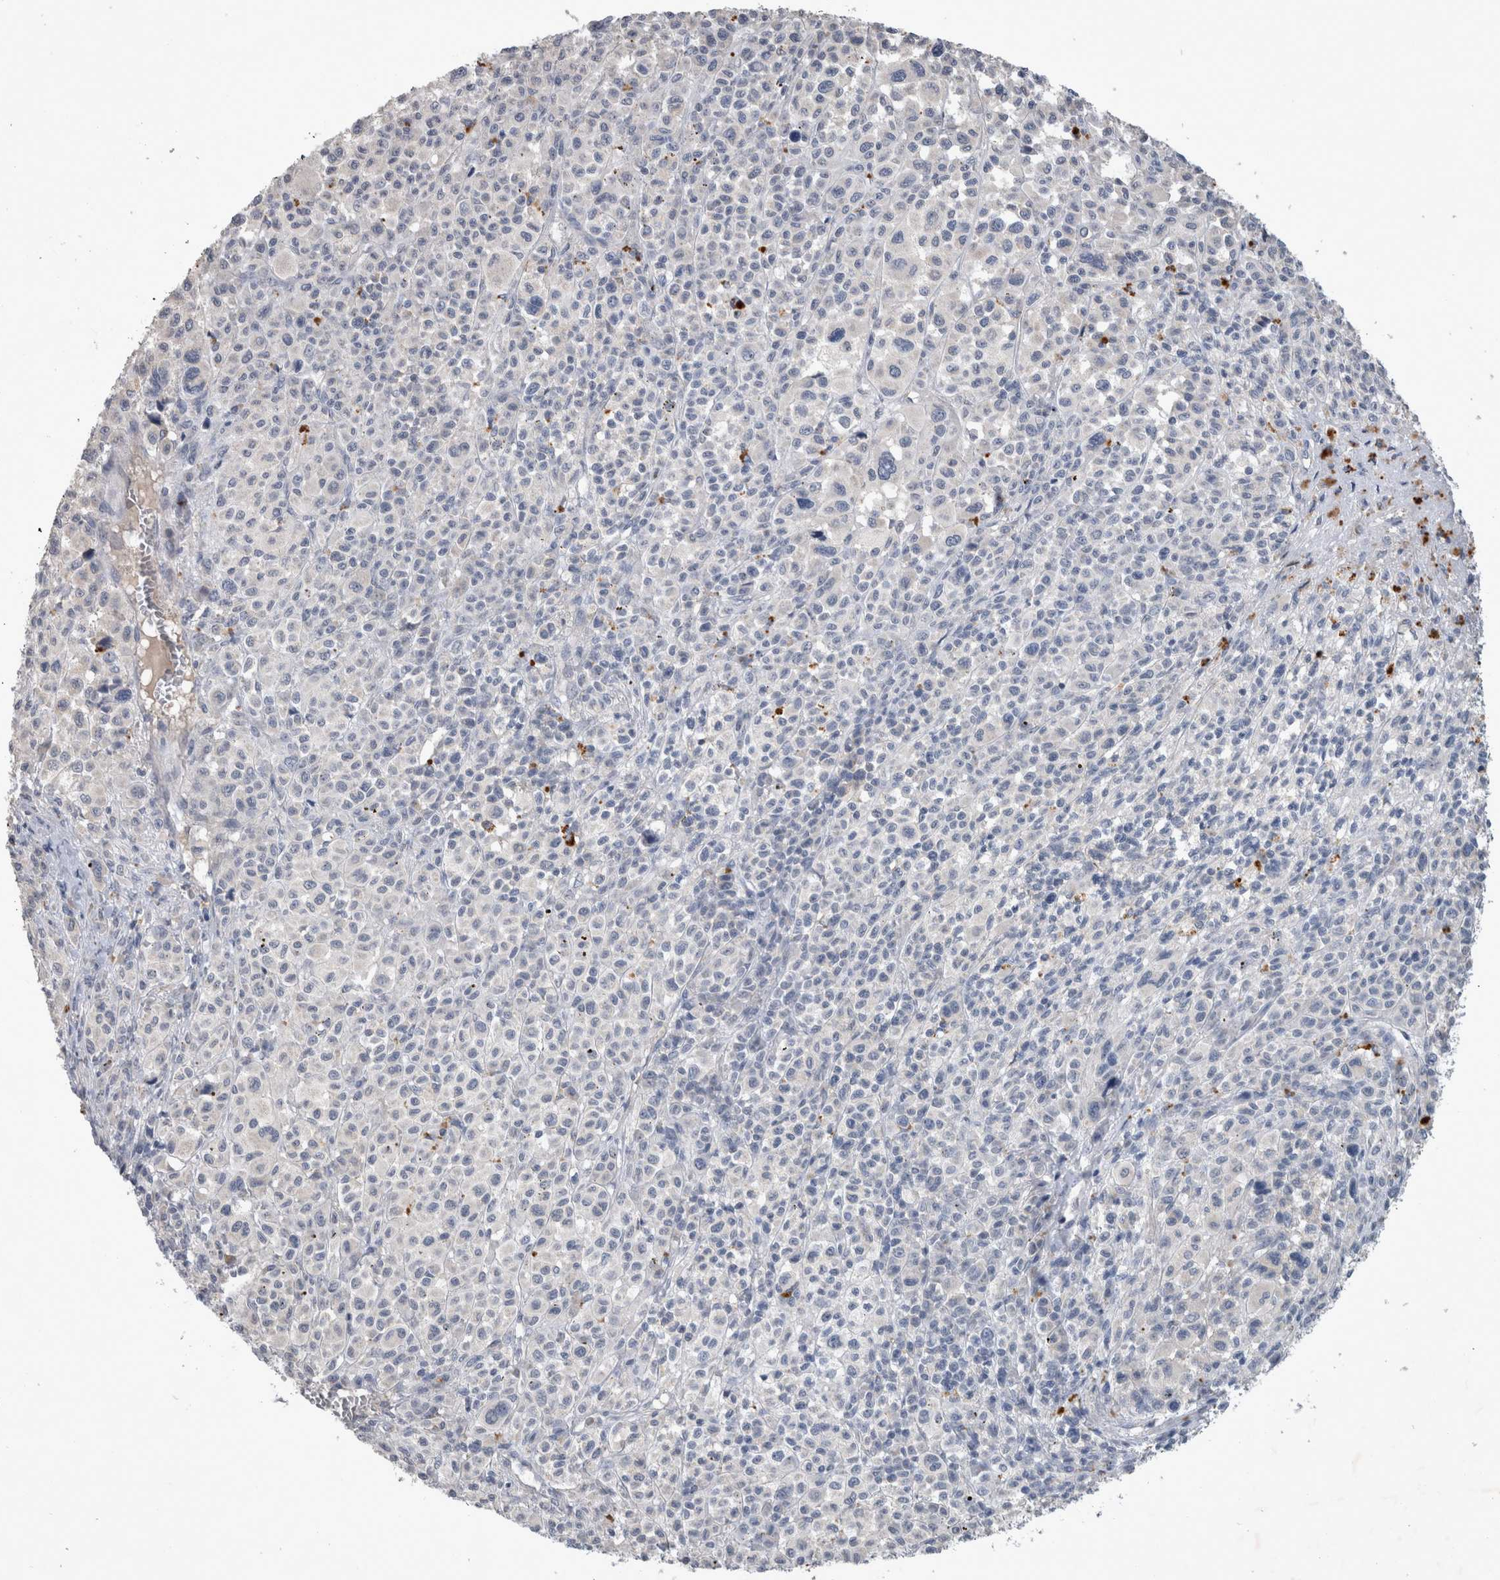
{"staining": {"intensity": "negative", "quantity": "none", "location": "none"}, "tissue": "melanoma", "cell_type": "Tumor cells", "image_type": "cancer", "snomed": [{"axis": "morphology", "description": "Malignant melanoma, Metastatic site"}, {"axis": "topography", "description": "Skin"}], "caption": "Melanoma was stained to show a protein in brown. There is no significant expression in tumor cells. (Brightfield microscopy of DAB (3,3'-diaminobenzidine) IHC at high magnification).", "gene": "SLC22A11", "patient": {"sex": "female", "age": 74}}